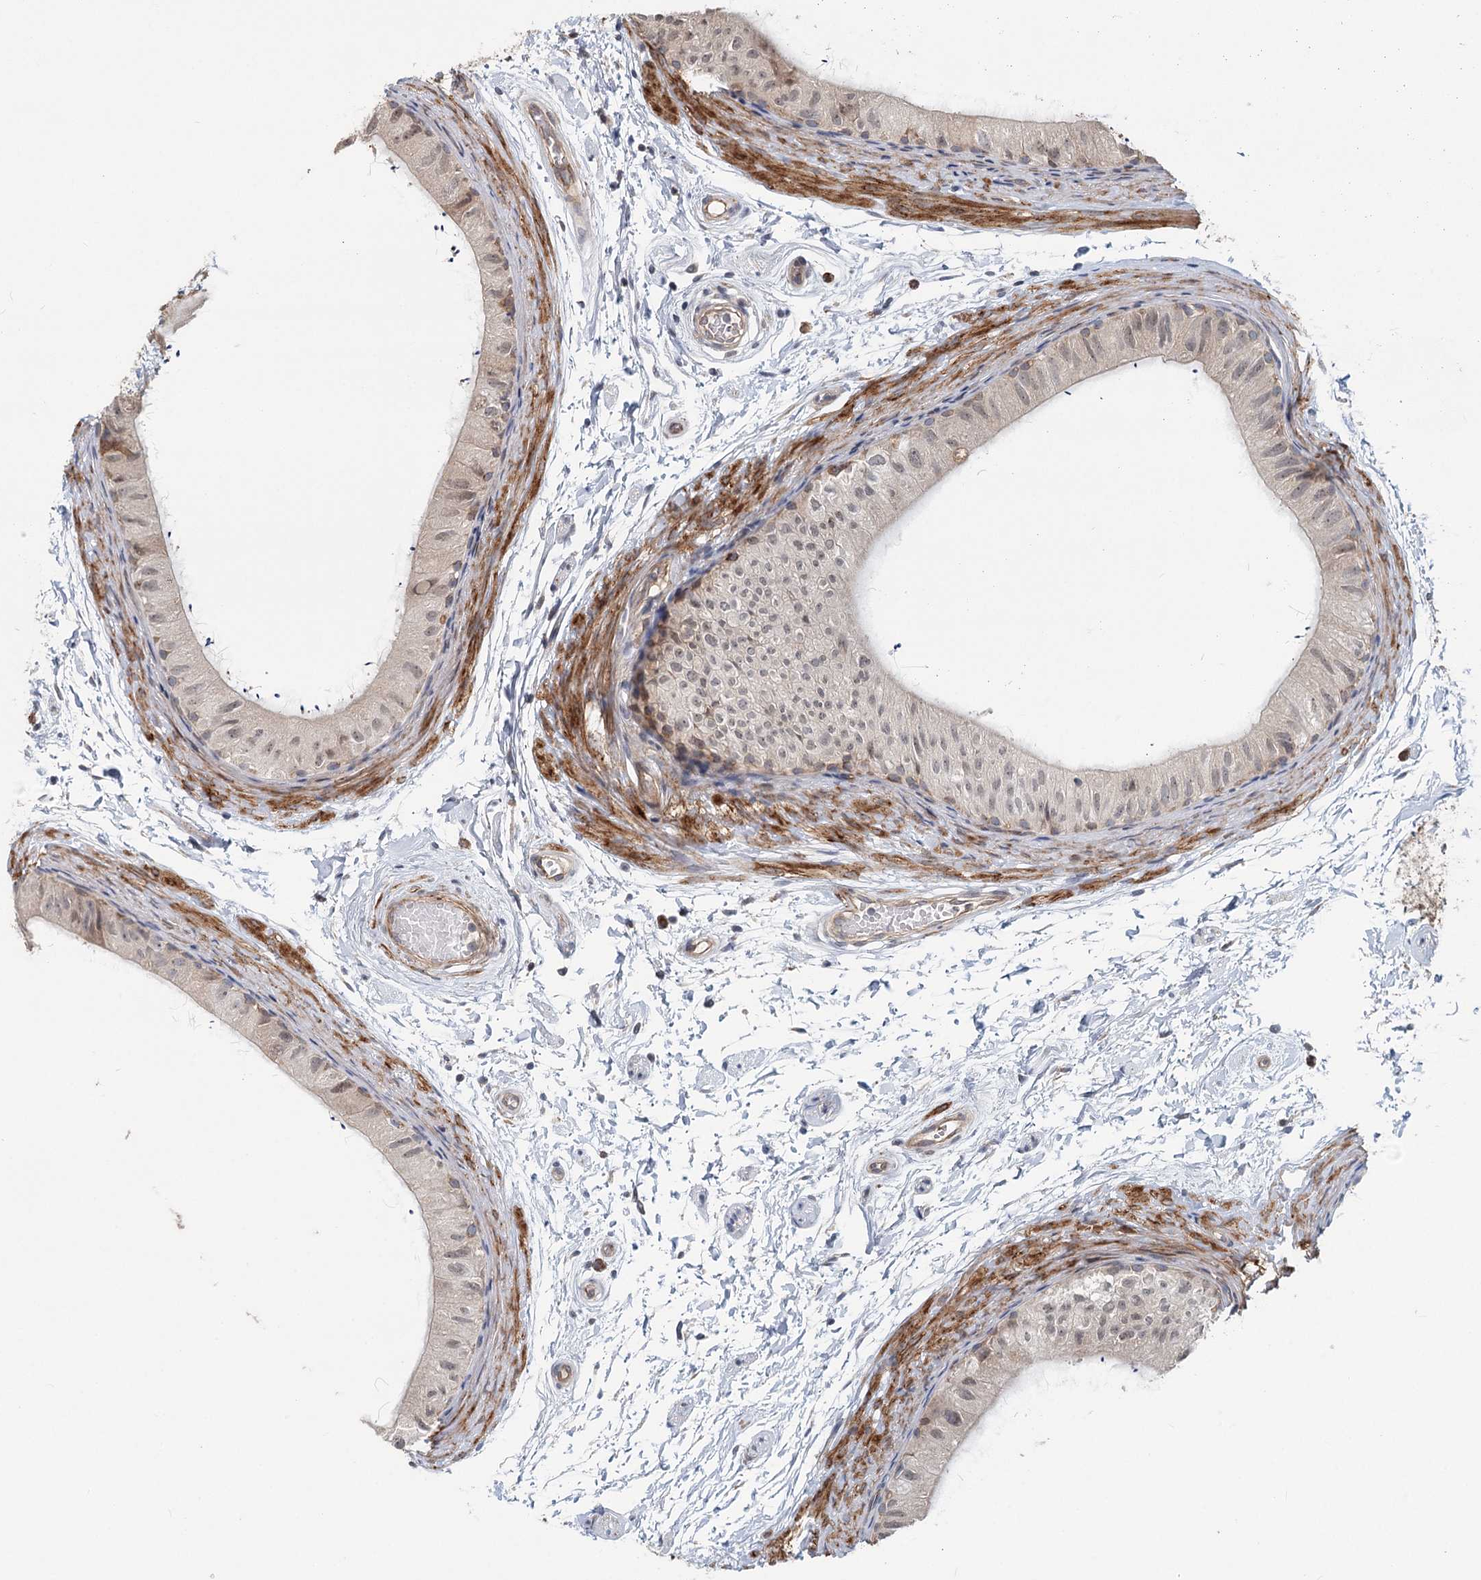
{"staining": {"intensity": "weak", "quantity": "25%-75%", "location": "cytoplasmic/membranous"}, "tissue": "epididymis", "cell_type": "Glandular cells", "image_type": "normal", "snomed": [{"axis": "morphology", "description": "Normal tissue, NOS"}, {"axis": "topography", "description": "Epididymis"}], "caption": "Epididymis stained for a protein (brown) exhibits weak cytoplasmic/membranous positive positivity in approximately 25%-75% of glandular cells.", "gene": "RNF111", "patient": {"sex": "male", "age": 50}}